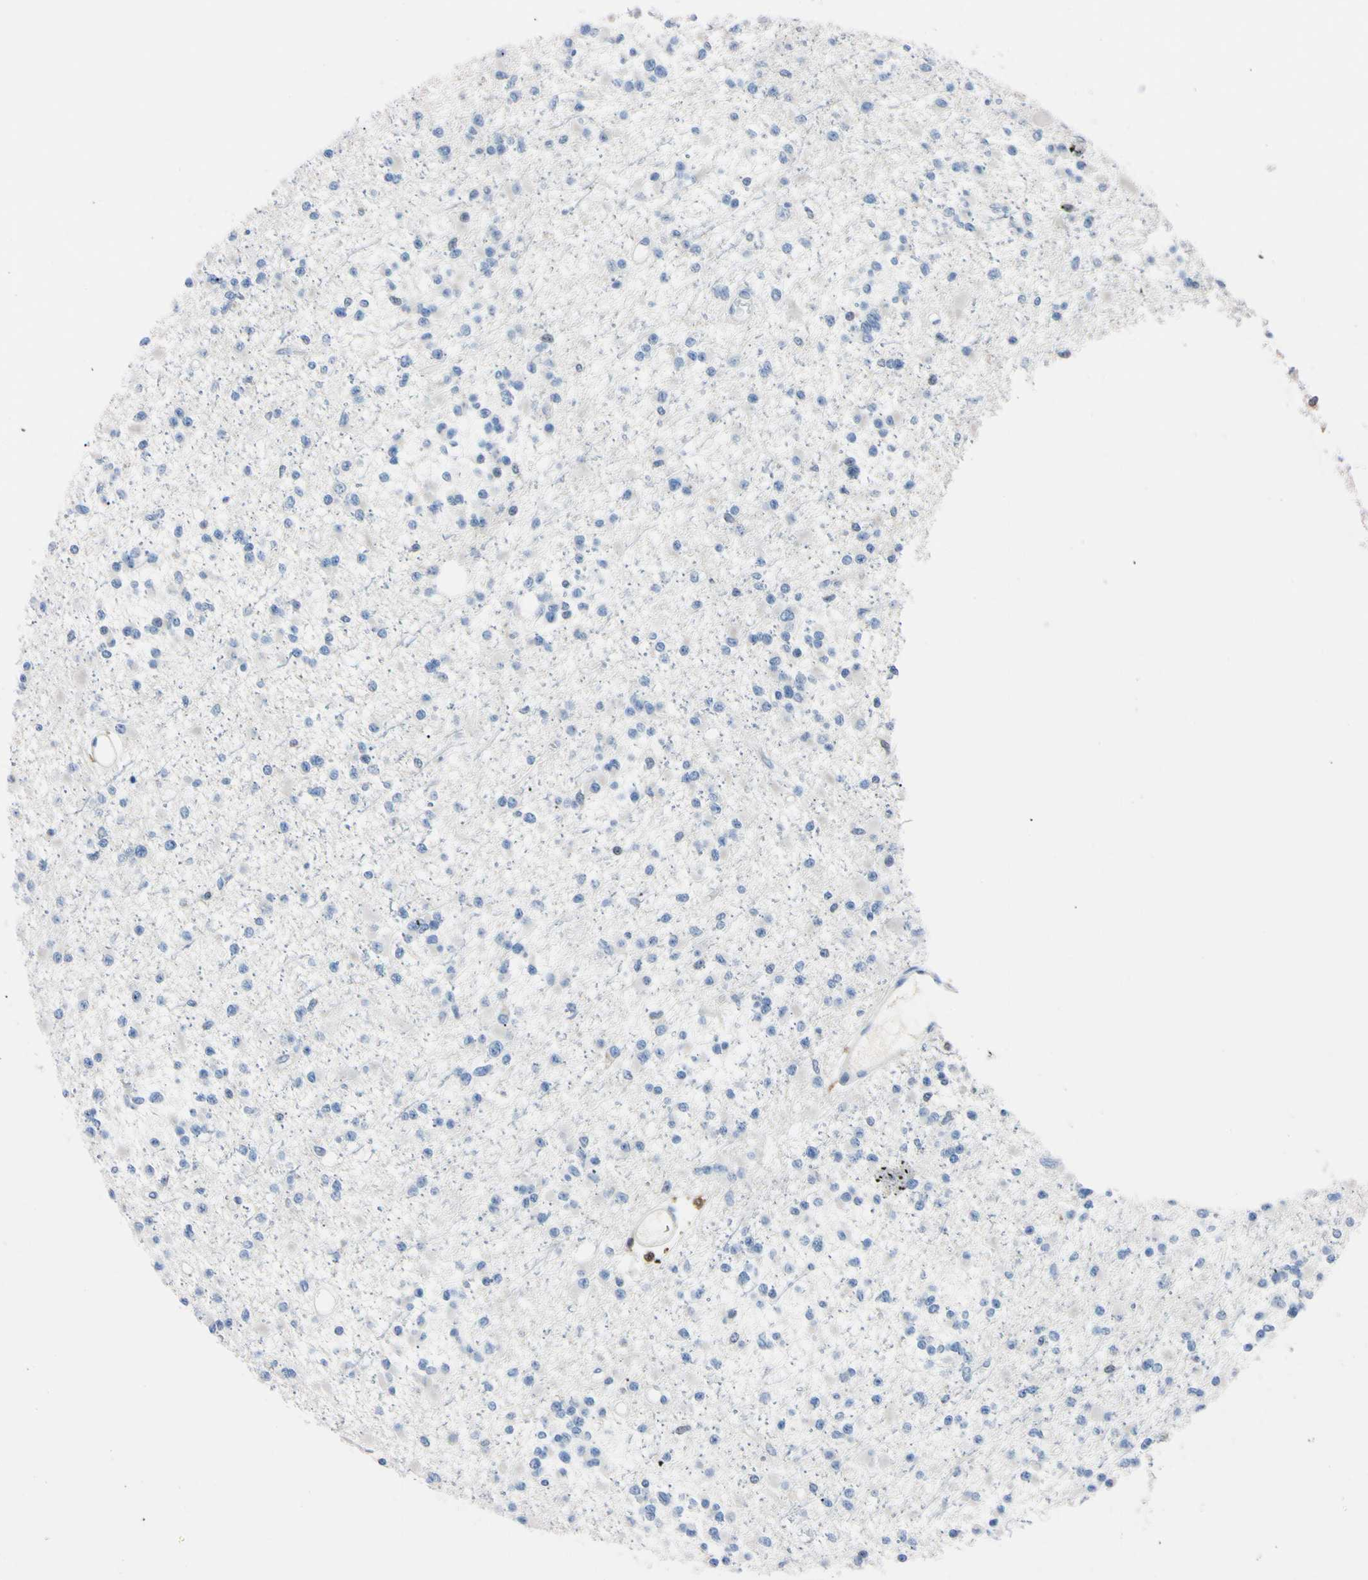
{"staining": {"intensity": "negative", "quantity": "none", "location": "none"}, "tissue": "glioma", "cell_type": "Tumor cells", "image_type": "cancer", "snomed": [{"axis": "morphology", "description": "Glioma, malignant, Low grade"}, {"axis": "topography", "description": "Brain"}], "caption": "Histopathology image shows no significant protein staining in tumor cells of low-grade glioma (malignant). The staining is performed using DAB (3,3'-diaminobenzidine) brown chromogen with nuclei counter-stained in using hematoxylin.", "gene": "NCF4", "patient": {"sex": "female", "age": 22}}